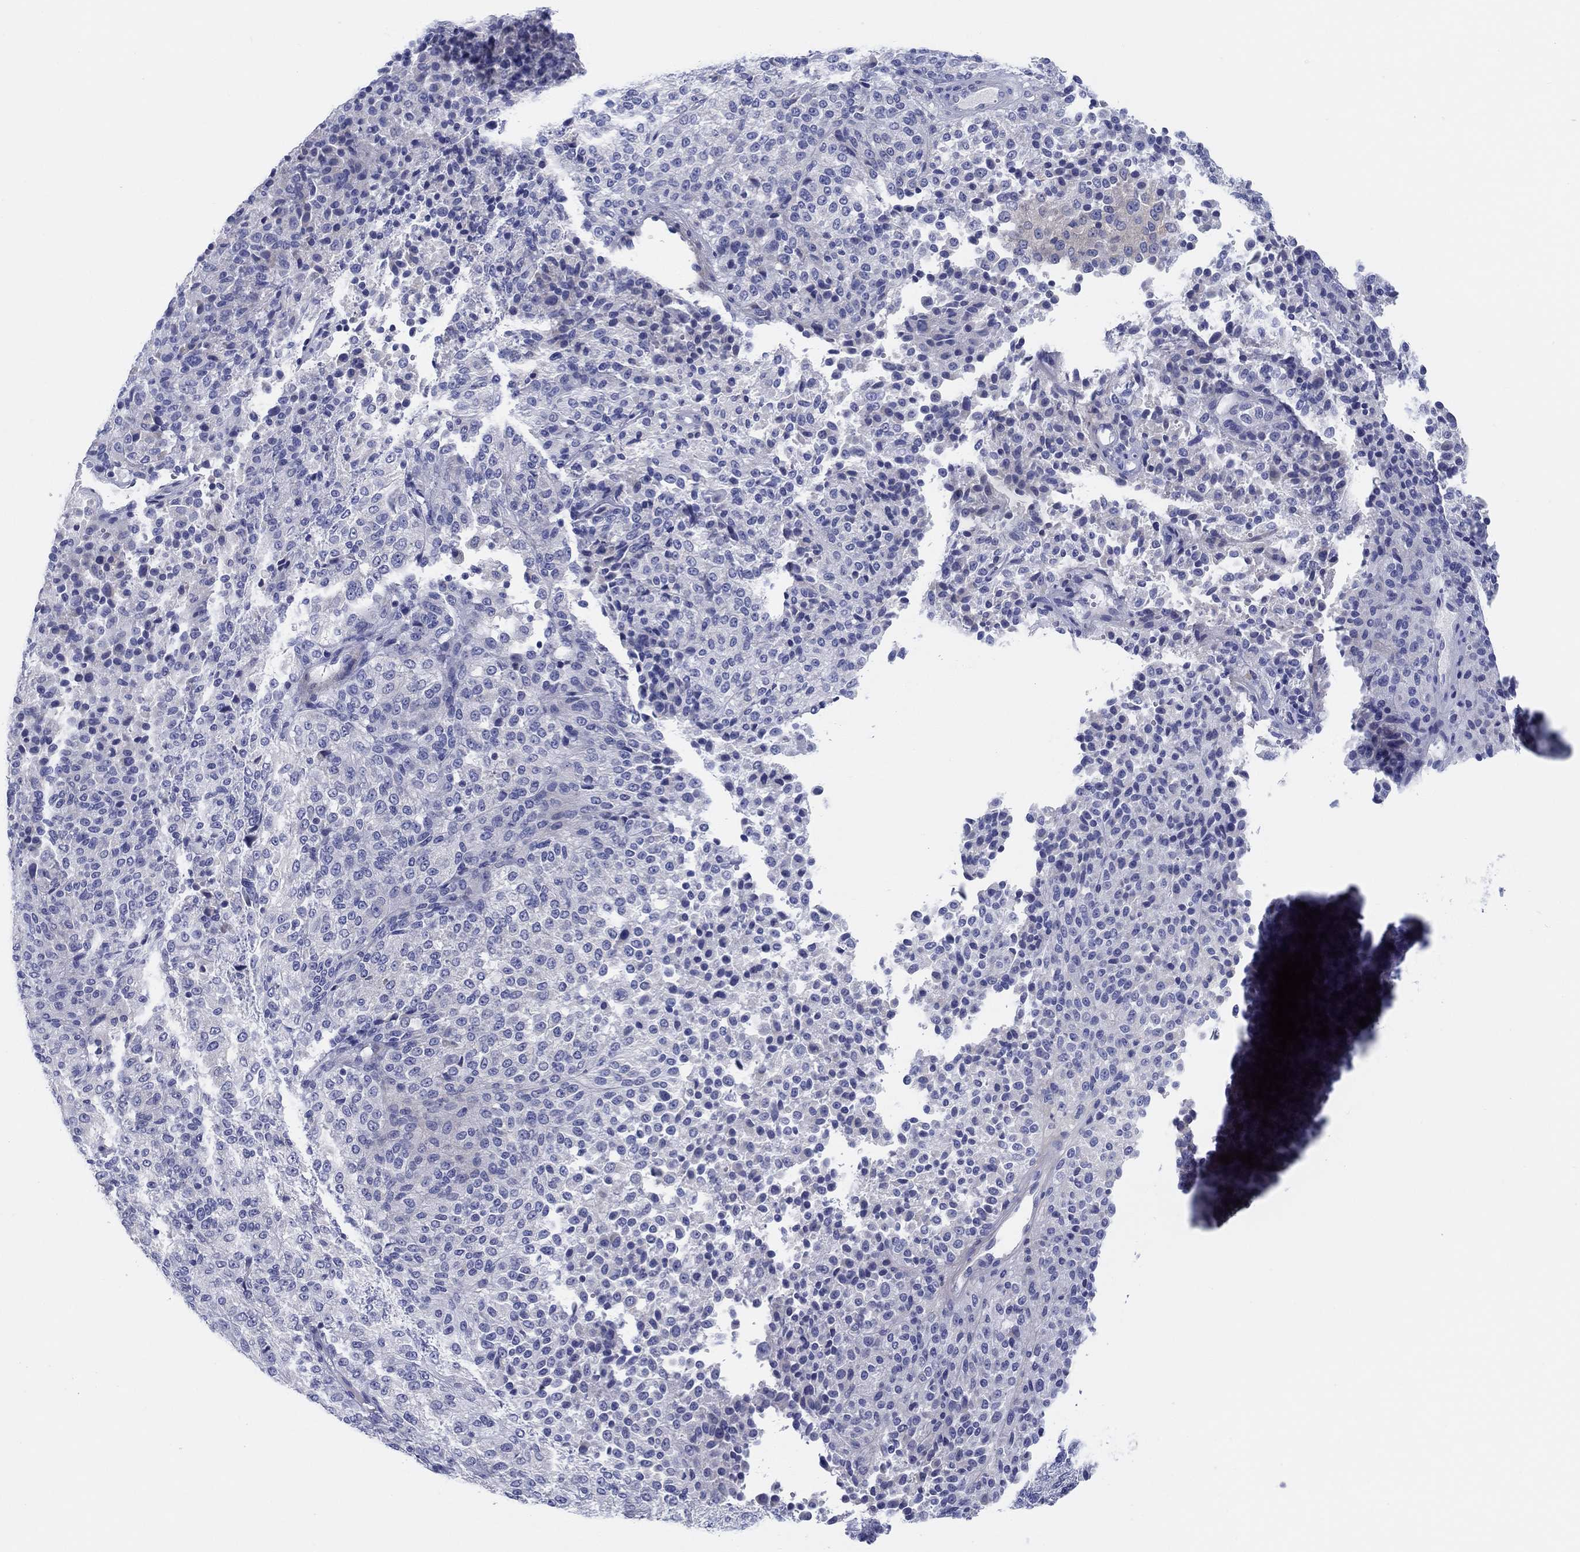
{"staining": {"intensity": "negative", "quantity": "none", "location": "none"}, "tissue": "melanoma", "cell_type": "Tumor cells", "image_type": "cancer", "snomed": [{"axis": "morphology", "description": "Malignant melanoma, Metastatic site"}, {"axis": "topography", "description": "Brain"}], "caption": "Protein analysis of melanoma reveals no significant expression in tumor cells.", "gene": "HAPLN4", "patient": {"sex": "female", "age": 56}}